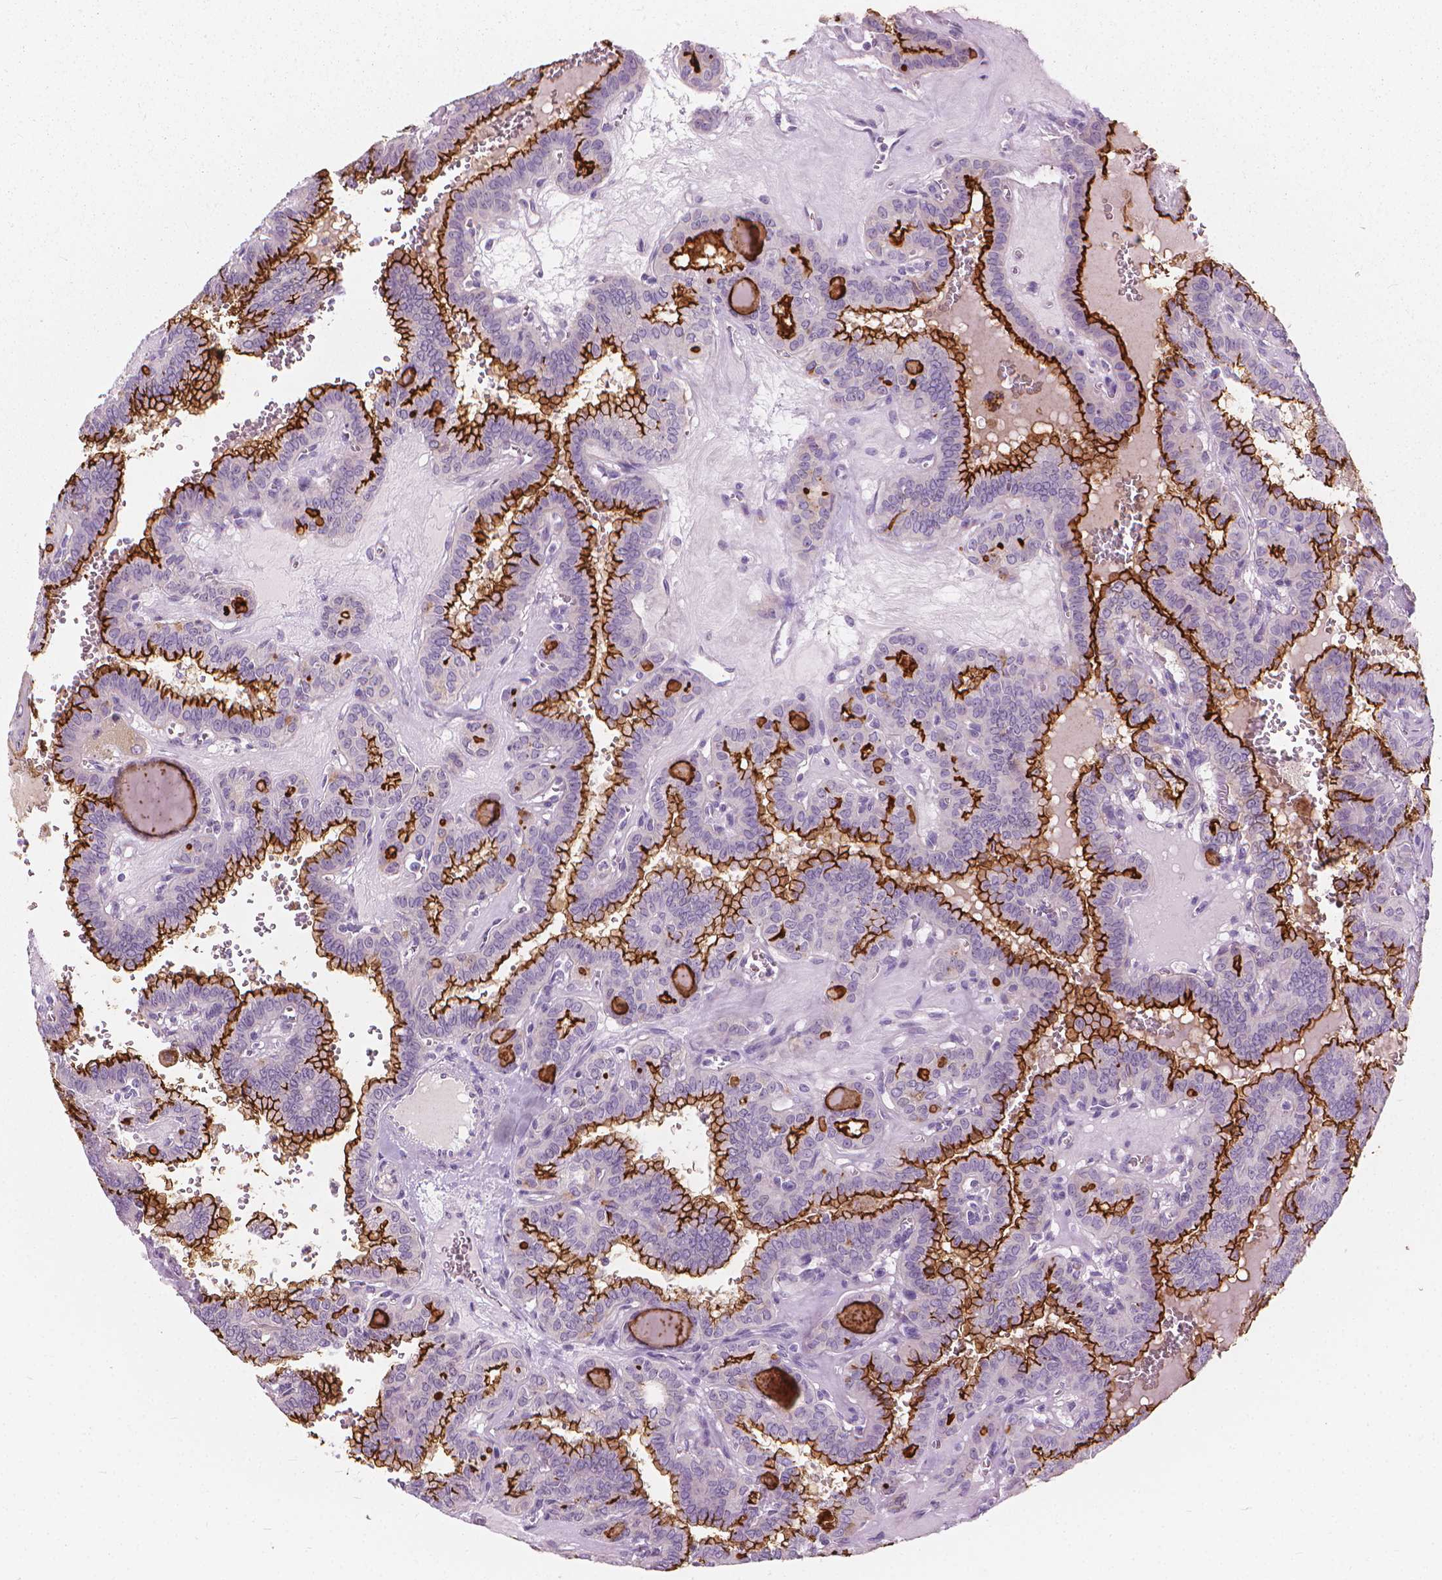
{"staining": {"intensity": "strong", "quantity": "25%-75%", "location": "cytoplasmic/membranous"}, "tissue": "thyroid cancer", "cell_type": "Tumor cells", "image_type": "cancer", "snomed": [{"axis": "morphology", "description": "Papillary adenocarcinoma, NOS"}, {"axis": "topography", "description": "Thyroid gland"}], "caption": "Strong cytoplasmic/membranous protein expression is seen in about 25%-75% of tumor cells in thyroid cancer (papillary adenocarcinoma).", "gene": "GPRC5A", "patient": {"sex": "female", "age": 41}}